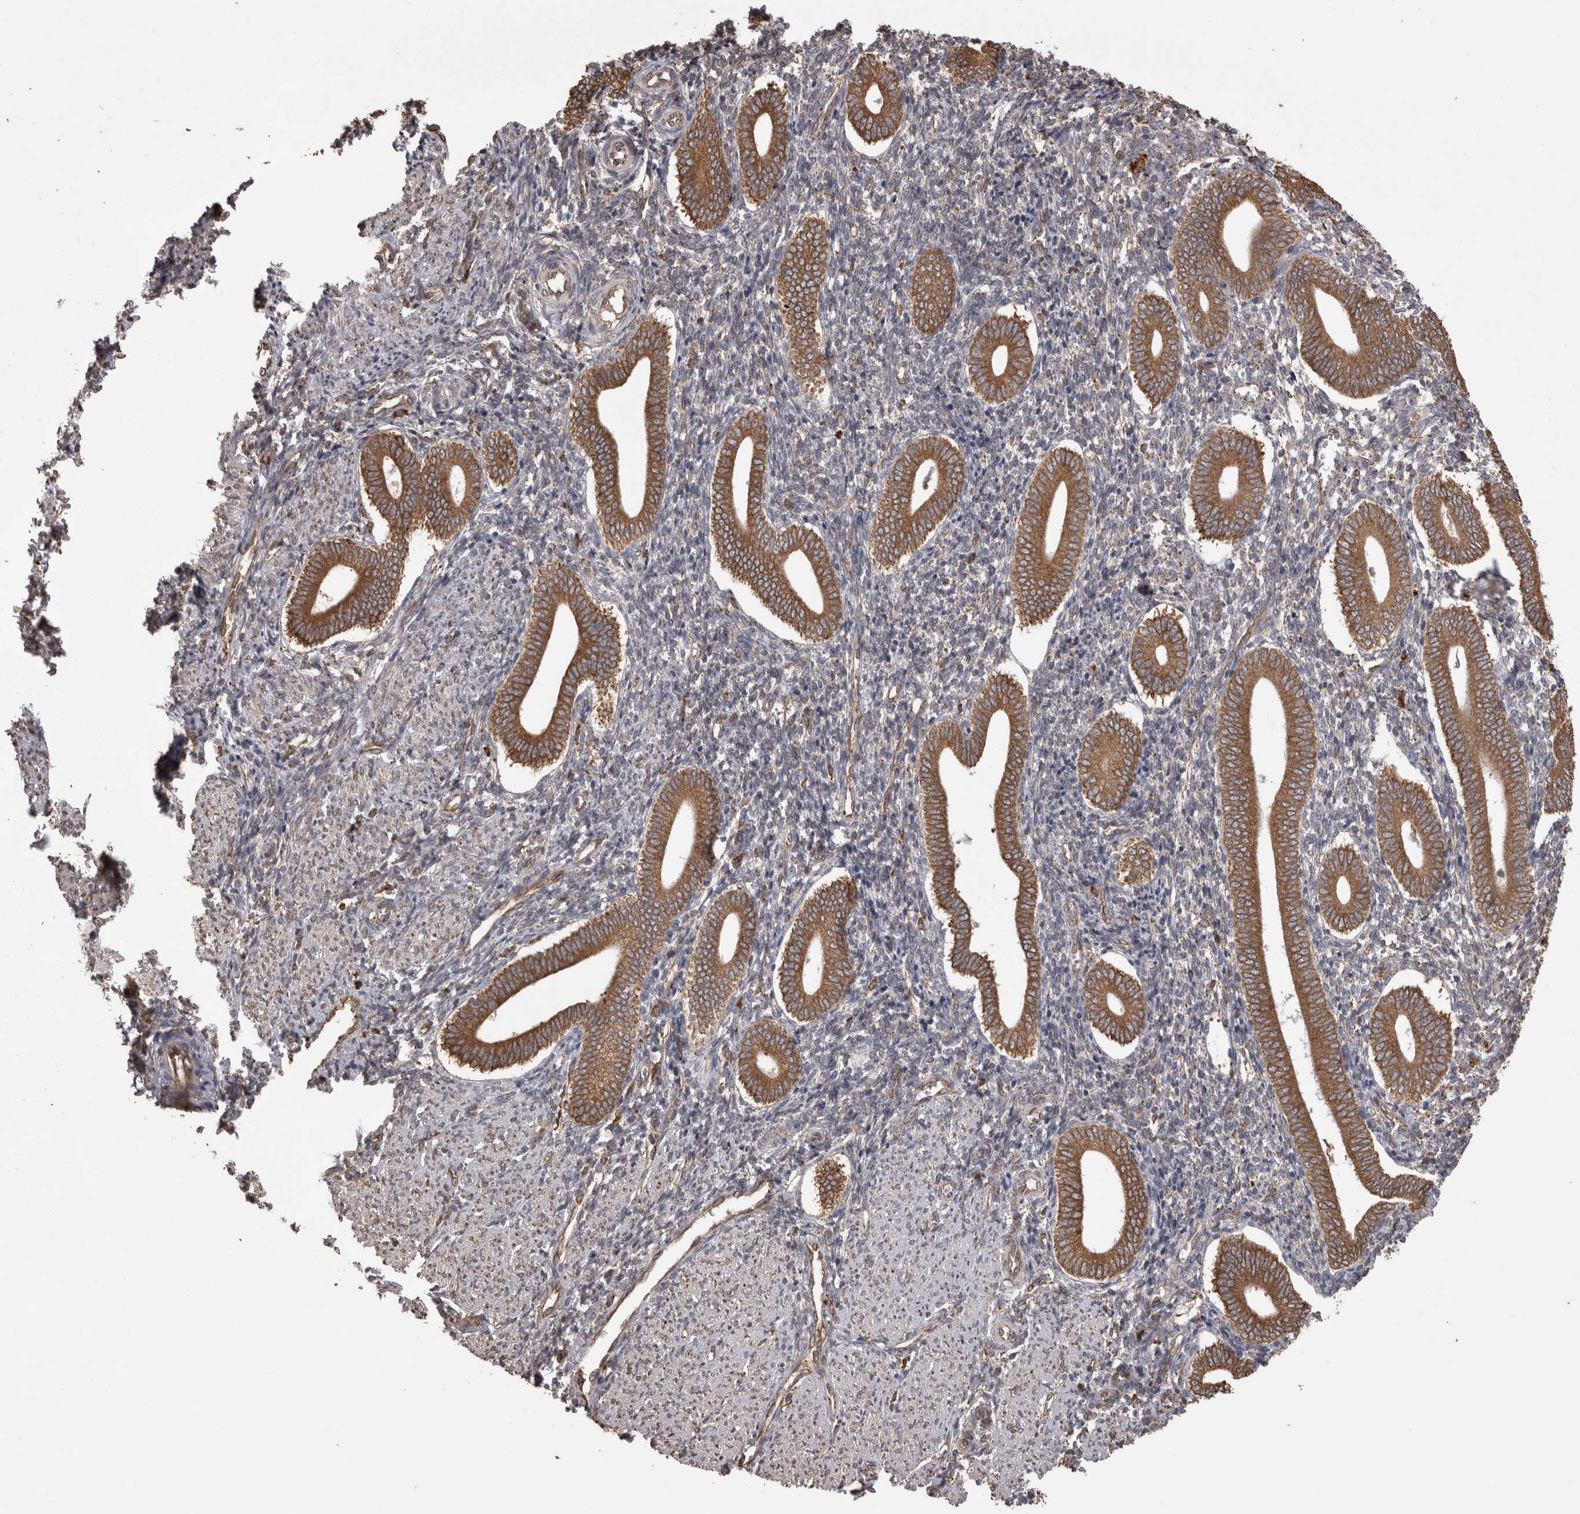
{"staining": {"intensity": "weak", "quantity": "<25%", "location": "cytoplasmic/membranous"}, "tissue": "endometrium", "cell_type": "Cells in endometrial stroma", "image_type": "normal", "snomed": [{"axis": "morphology", "description": "Normal tissue, NOS"}, {"axis": "topography", "description": "Uterus"}, {"axis": "topography", "description": "Endometrium"}], "caption": "This is a photomicrograph of IHC staining of benign endometrium, which shows no staining in cells in endometrial stroma.", "gene": "PON2", "patient": {"sex": "female", "age": 33}}